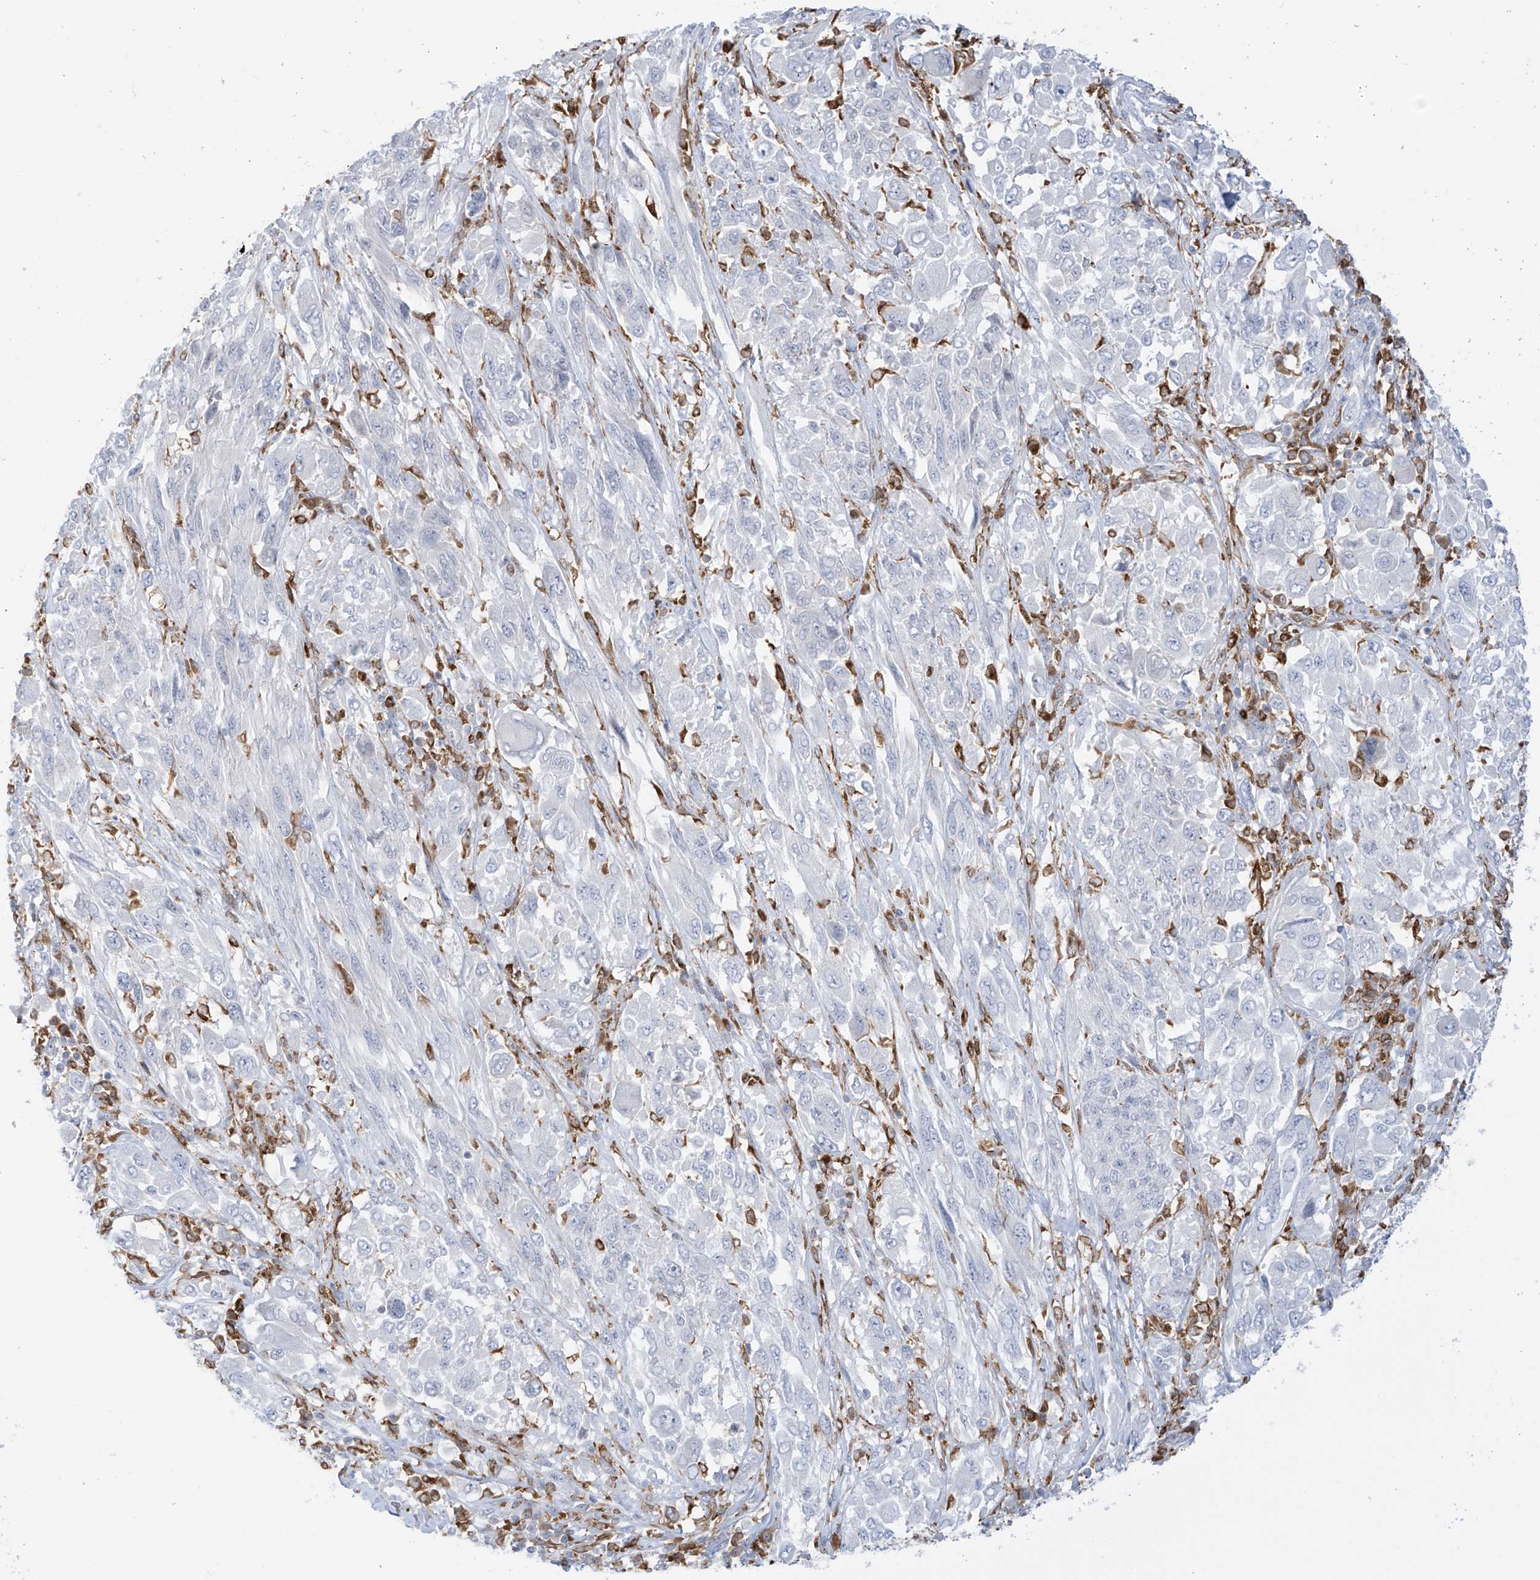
{"staining": {"intensity": "negative", "quantity": "none", "location": "none"}, "tissue": "melanoma", "cell_type": "Tumor cells", "image_type": "cancer", "snomed": [{"axis": "morphology", "description": "Malignant melanoma, NOS"}, {"axis": "topography", "description": "Skin"}], "caption": "The IHC histopathology image has no significant expression in tumor cells of malignant melanoma tissue. The staining is performed using DAB (3,3'-diaminobenzidine) brown chromogen with nuclei counter-stained in using hematoxylin.", "gene": "TBXAS1", "patient": {"sex": "female", "age": 91}}